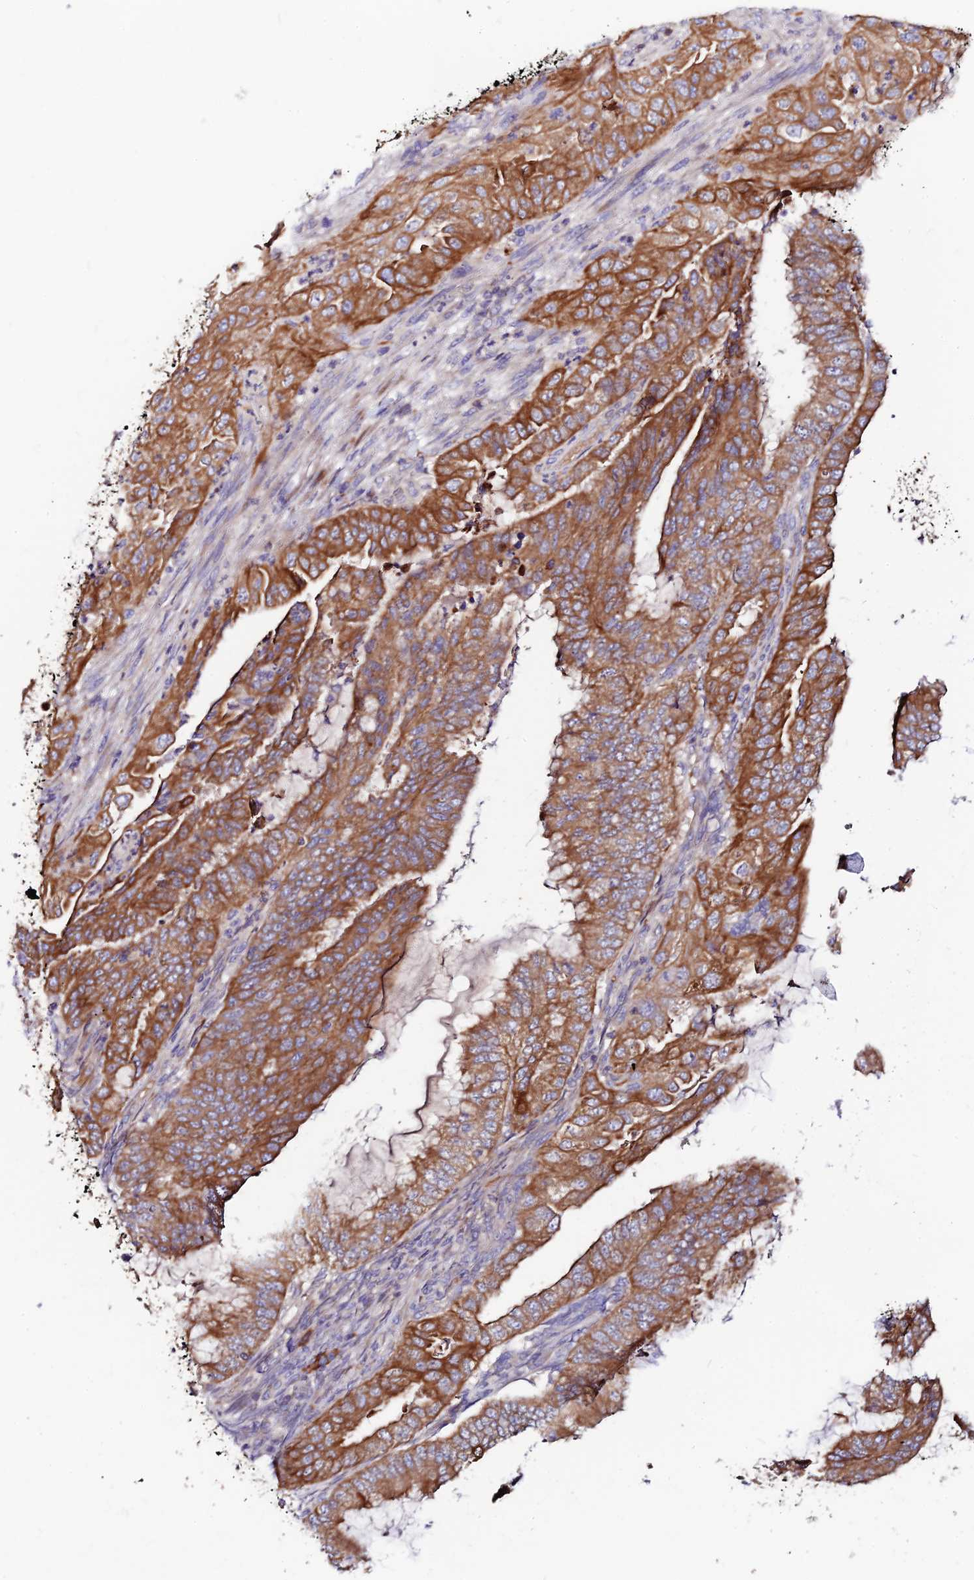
{"staining": {"intensity": "moderate", "quantity": ">75%", "location": "cytoplasmic/membranous"}, "tissue": "endometrial cancer", "cell_type": "Tumor cells", "image_type": "cancer", "snomed": [{"axis": "morphology", "description": "Adenocarcinoma, NOS"}, {"axis": "topography", "description": "Endometrium"}], "caption": "Immunohistochemistry (IHC) (DAB (3,3'-diaminobenzidine)) staining of human endometrial adenocarcinoma displays moderate cytoplasmic/membranous protein staining in approximately >75% of tumor cells. Using DAB (3,3'-diaminobenzidine) (brown) and hematoxylin (blue) stains, captured at high magnification using brightfield microscopy.", "gene": "DENND2D", "patient": {"sex": "female", "age": 51}}